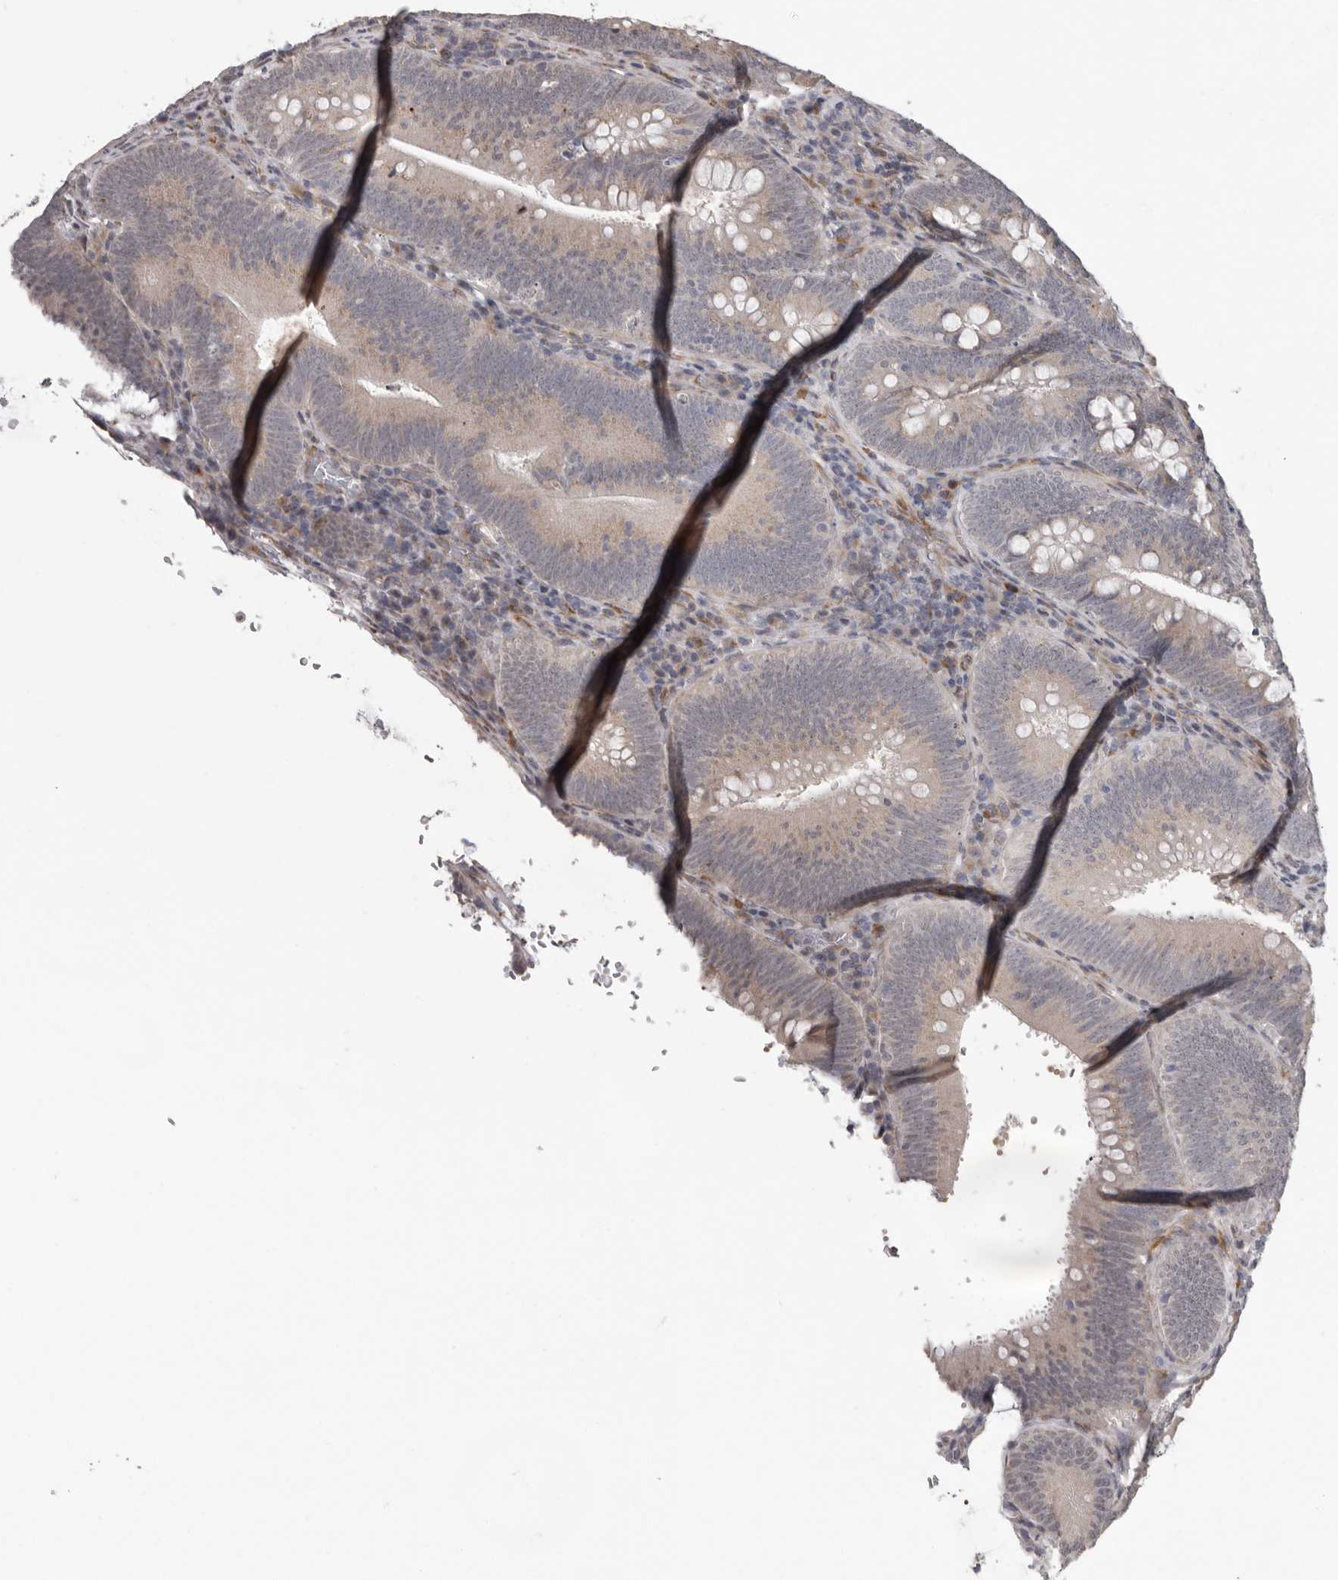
{"staining": {"intensity": "weak", "quantity": "<25%", "location": "cytoplasmic/membranous"}, "tissue": "colorectal cancer", "cell_type": "Tumor cells", "image_type": "cancer", "snomed": [{"axis": "morphology", "description": "Normal tissue, NOS"}, {"axis": "topography", "description": "Colon"}], "caption": "Tumor cells are negative for brown protein staining in colorectal cancer.", "gene": "RALGPS2", "patient": {"sex": "female", "age": 82}}